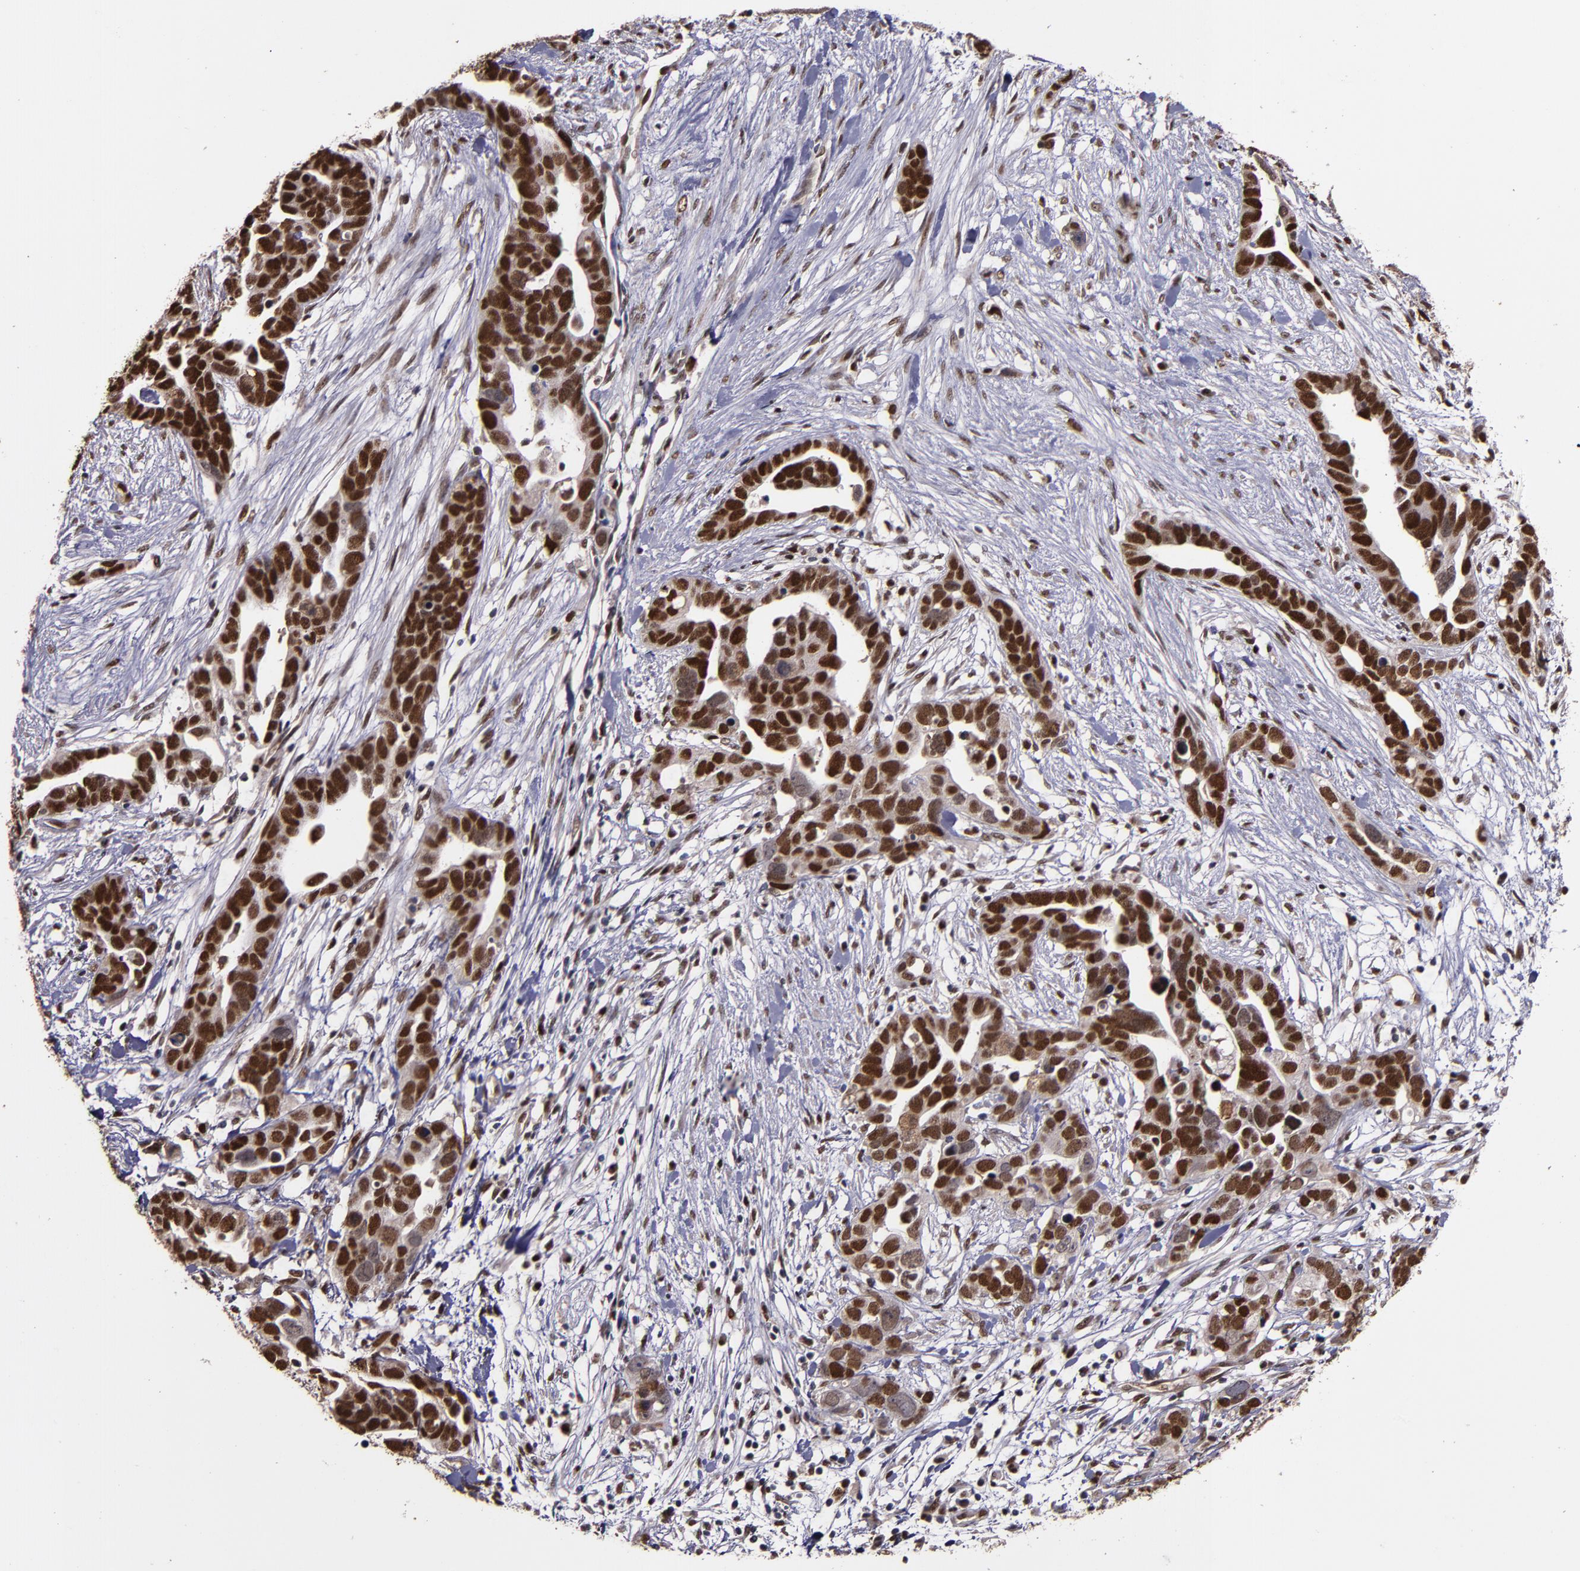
{"staining": {"intensity": "strong", "quantity": ">75%", "location": "nuclear"}, "tissue": "ovarian cancer", "cell_type": "Tumor cells", "image_type": "cancer", "snomed": [{"axis": "morphology", "description": "Cystadenocarcinoma, serous, NOS"}, {"axis": "topography", "description": "Ovary"}], "caption": "Serous cystadenocarcinoma (ovarian) was stained to show a protein in brown. There is high levels of strong nuclear staining in approximately >75% of tumor cells.", "gene": "CHEK2", "patient": {"sex": "female", "age": 54}}